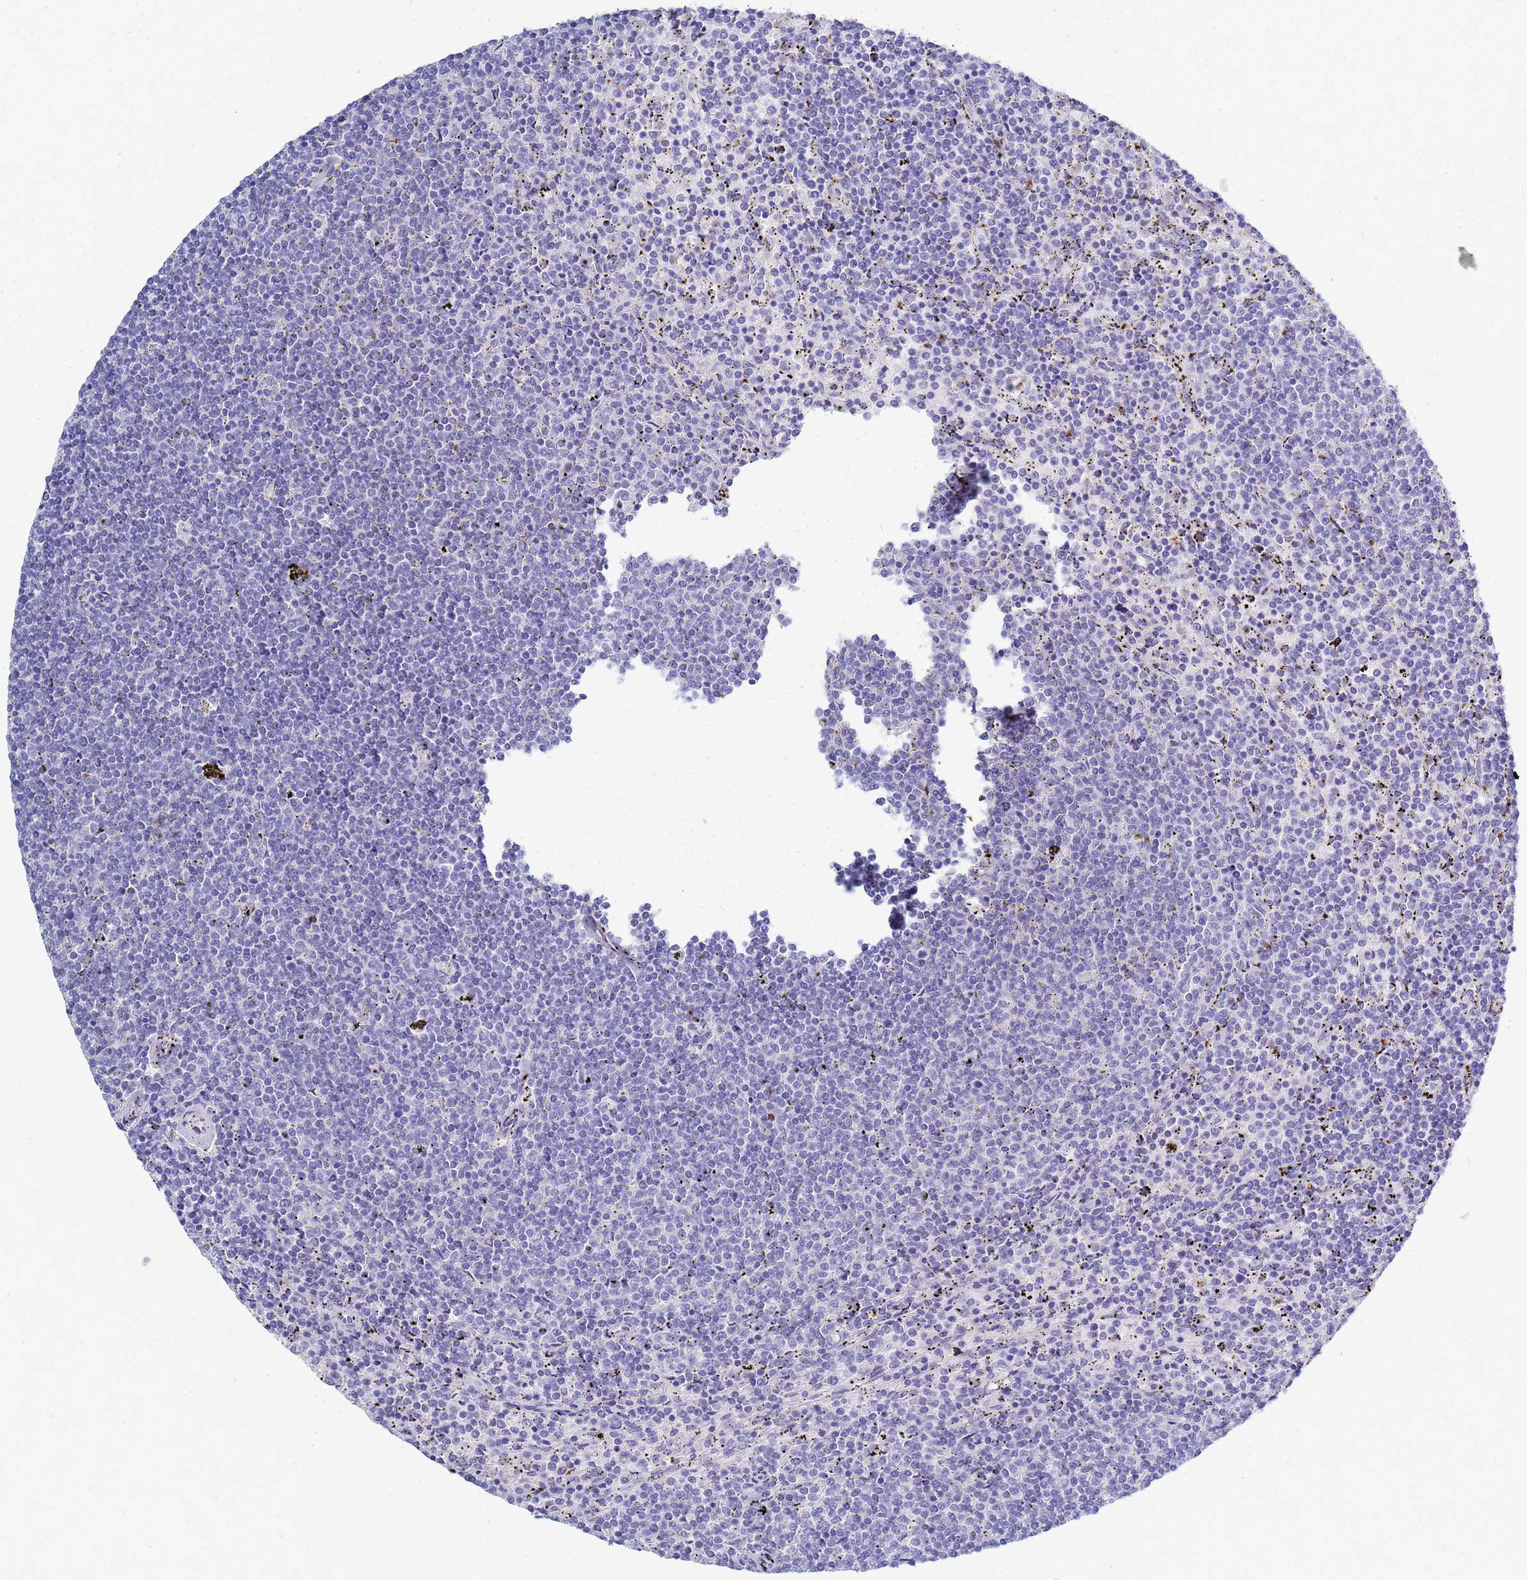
{"staining": {"intensity": "negative", "quantity": "none", "location": "none"}, "tissue": "lymphoma", "cell_type": "Tumor cells", "image_type": "cancer", "snomed": [{"axis": "morphology", "description": "Malignant lymphoma, non-Hodgkin's type, Low grade"}, {"axis": "topography", "description": "Spleen"}], "caption": "Tumor cells show no significant protein positivity in low-grade malignant lymphoma, non-Hodgkin's type.", "gene": "B3GNT8", "patient": {"sex": "female", "age": 50}}